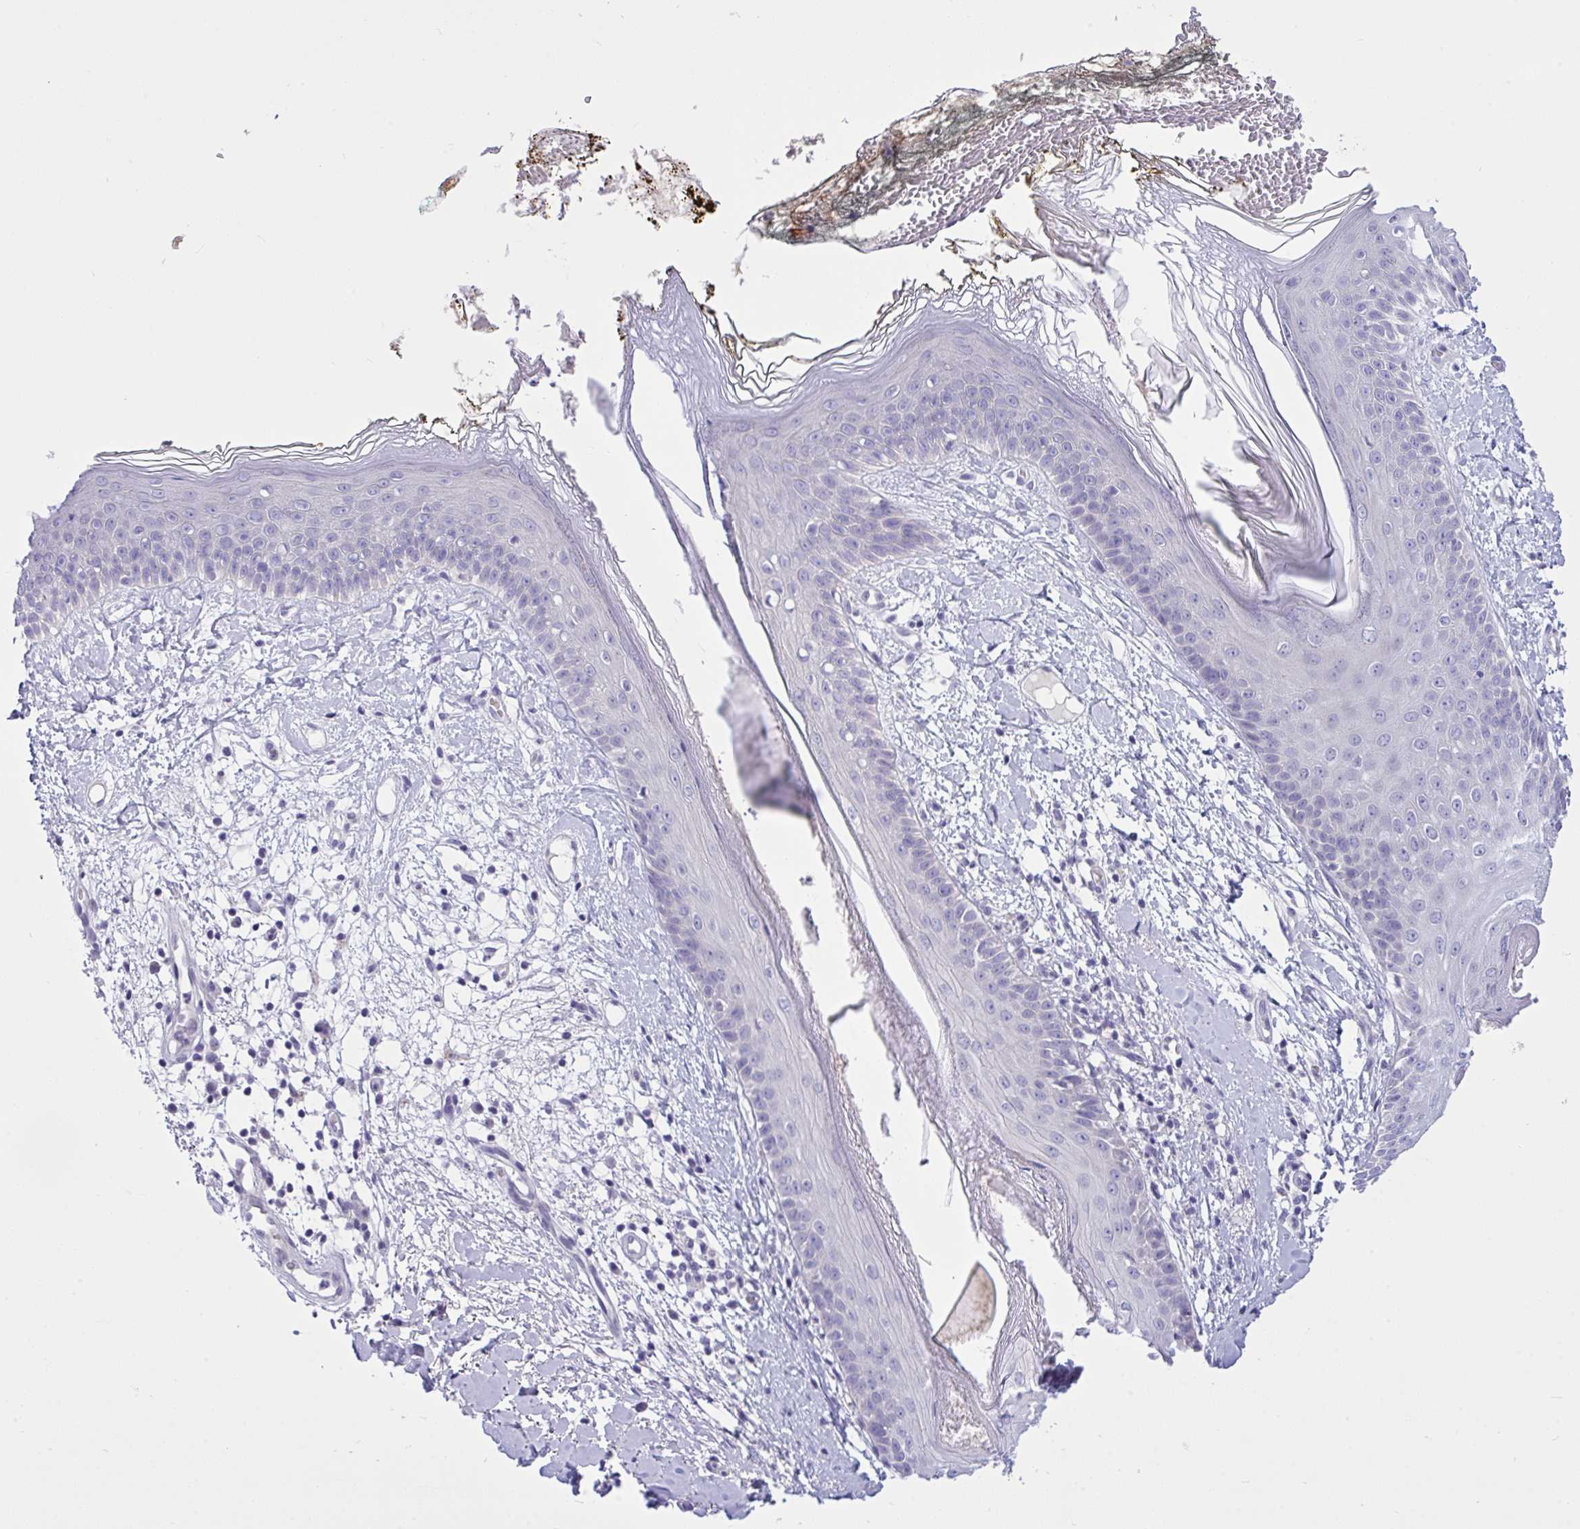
{"staining": {"intensity": "negative", "quantity": "none", "location": "none"}, "tissue": "skin", "cell_type": "Fibroblasts", "image_type": "normal", "snomed": [{"axis": "morphology", "description": "Normal tissue, NOS"}, {"axis": "topography", "description": "Skin"}], "caption": "The IHC micrograph has no significant positivity in fibroblasts of skin.", "gene": "WDR97", "patient": {"sex": "female", "age": 34}}